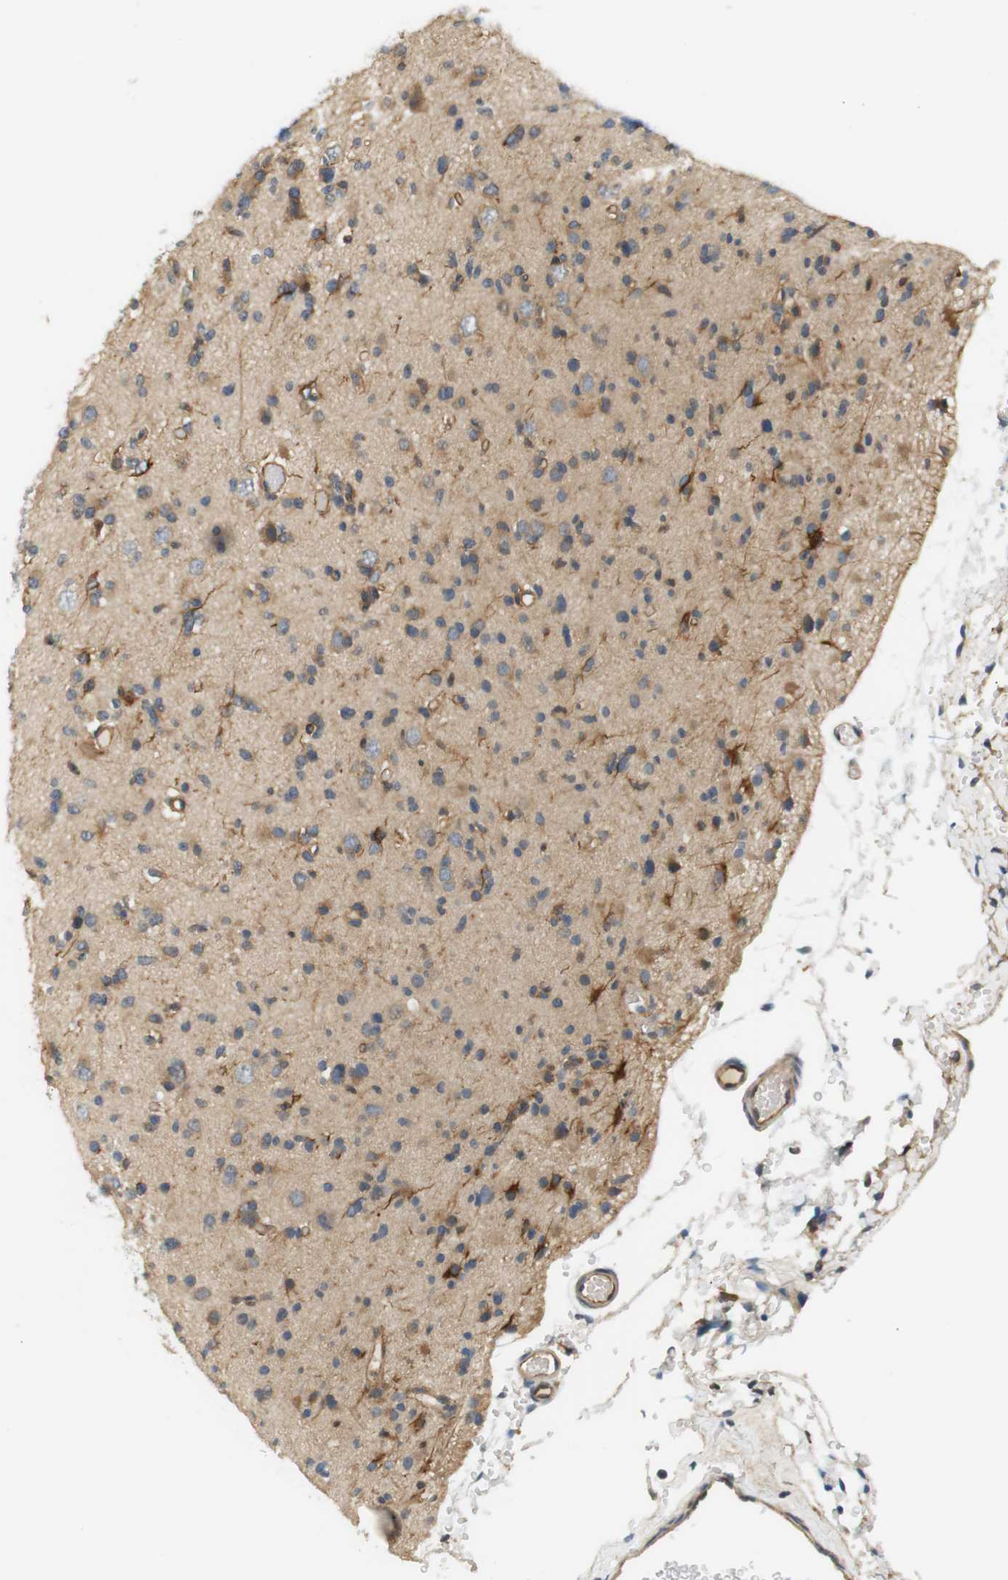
{"staining": {"intensity": "weak", "quantity": ">75%", "location": "cytoplasmic/membranous"}, "tissue": "glioma", "cell_type": "Tumor cells", "image_type": "cancer", "snomed": [{"axis": "morphology", "description": "Glioma, malignant, Low grade"}, {"axis": "topography", "description": "Brain"}], "caption": "Human low-grade glioma (malignant) stained with a brown dye demonstrates weak cytoplasmic/membranous positive staining in about >75% of tumor cells.", "gene": "SH3GLB1", "patient": {"sex": "female", "age": 22}}